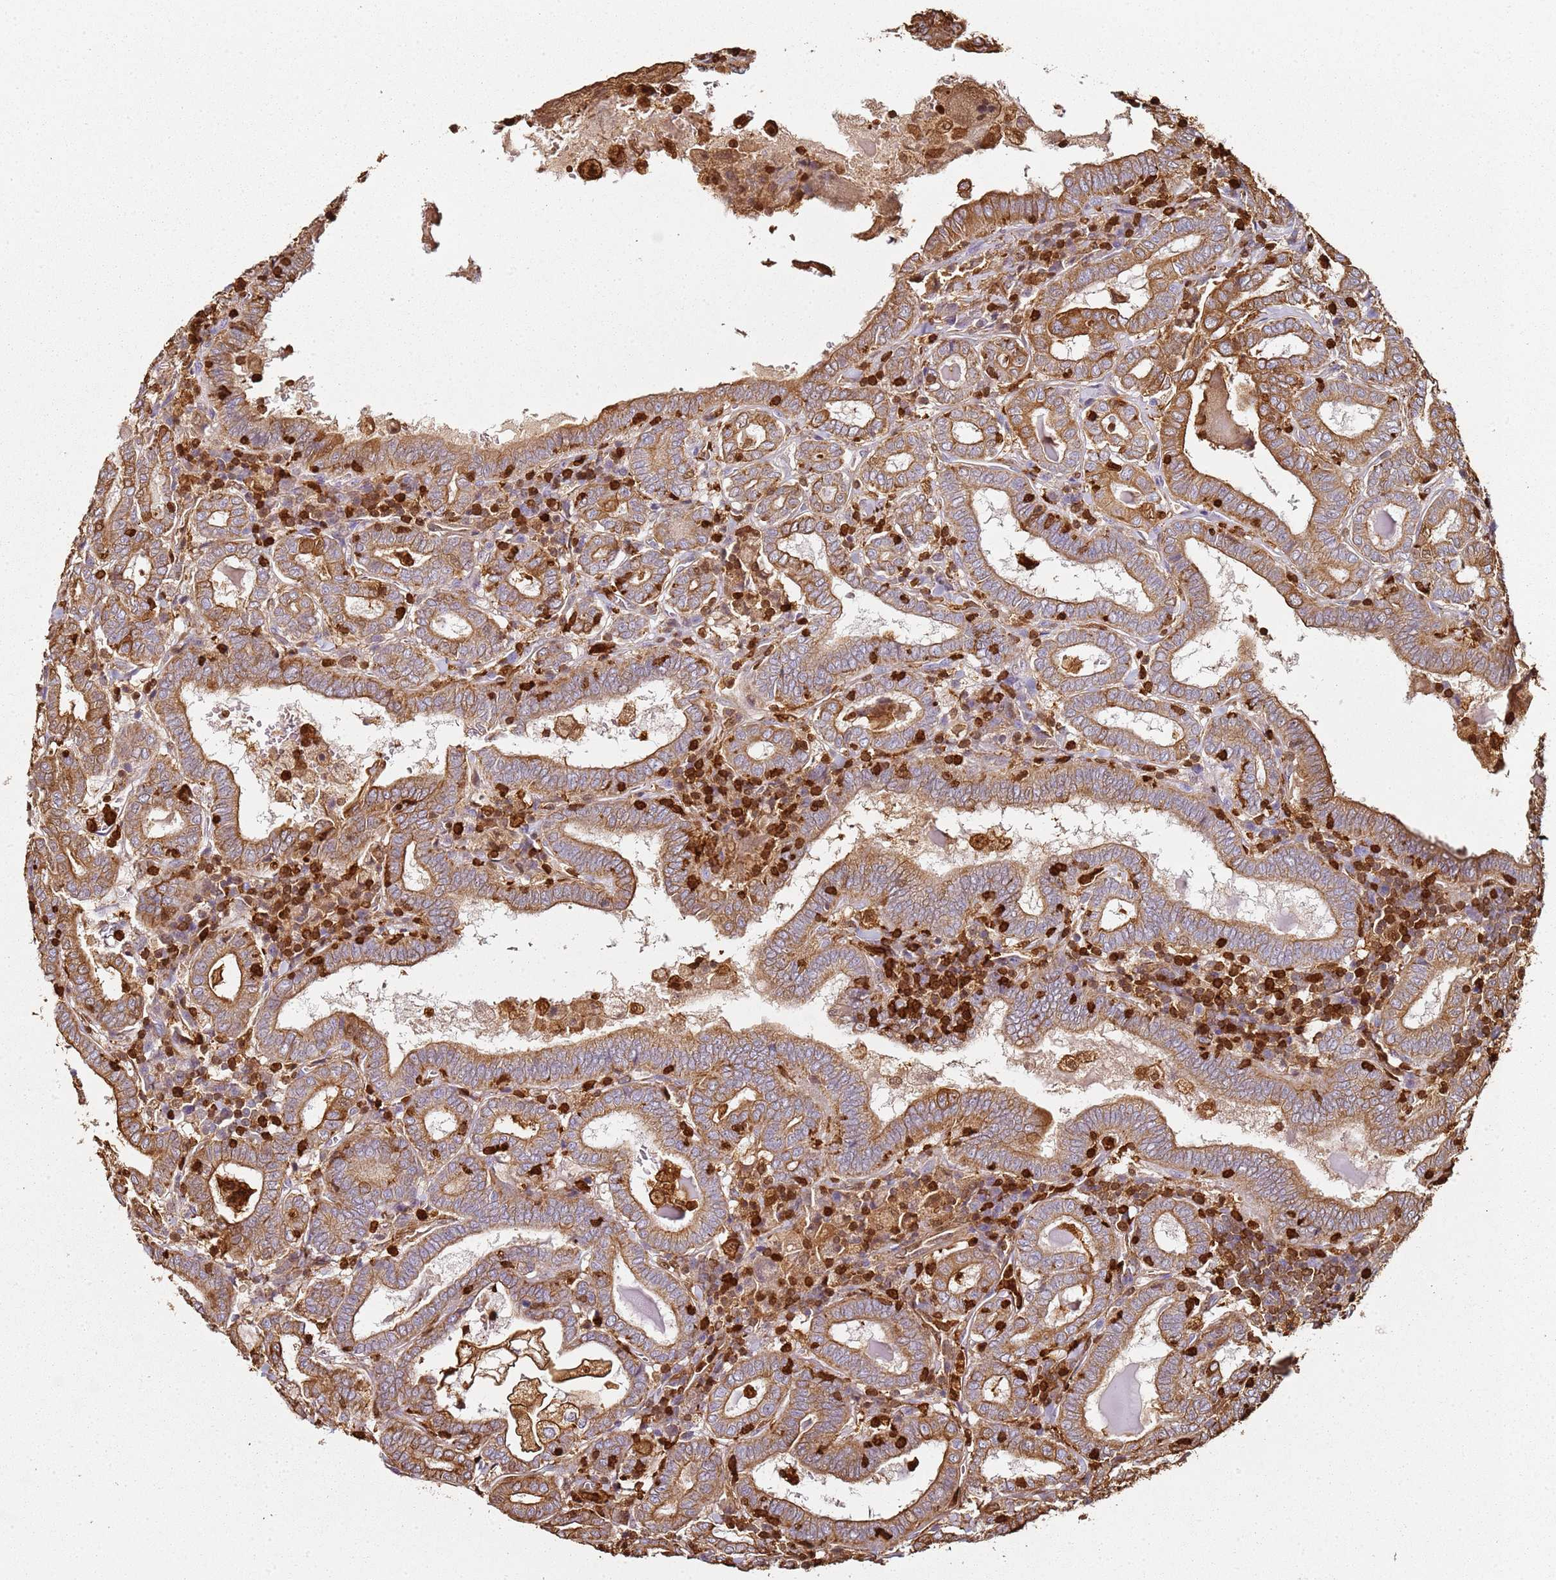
{"staining": {"intensity": "moderate", "quantity": ">75%", "location": "cytoplasmic/membranous"}, "tissue": "thyroid cancer", "cell_type": "Tumor cells", "image_type": "cancer", "snomed": [{"axis": "morphology", "description": "Papillary adenocarcinoma, NOS"}, {"axis": "topography", "description": "Thyroid gland"}], "caption": "This photomicrograph demonstrates immunohistochemistry (IHC) staining of human thyroid cancer (papillary adenocarcinoma), with medium moderate cytoplasmic/membranous positivity in approximately >75% of tumor cells.", "gene": "S100A4", "patient": {"sex": "female", "age": 72}}